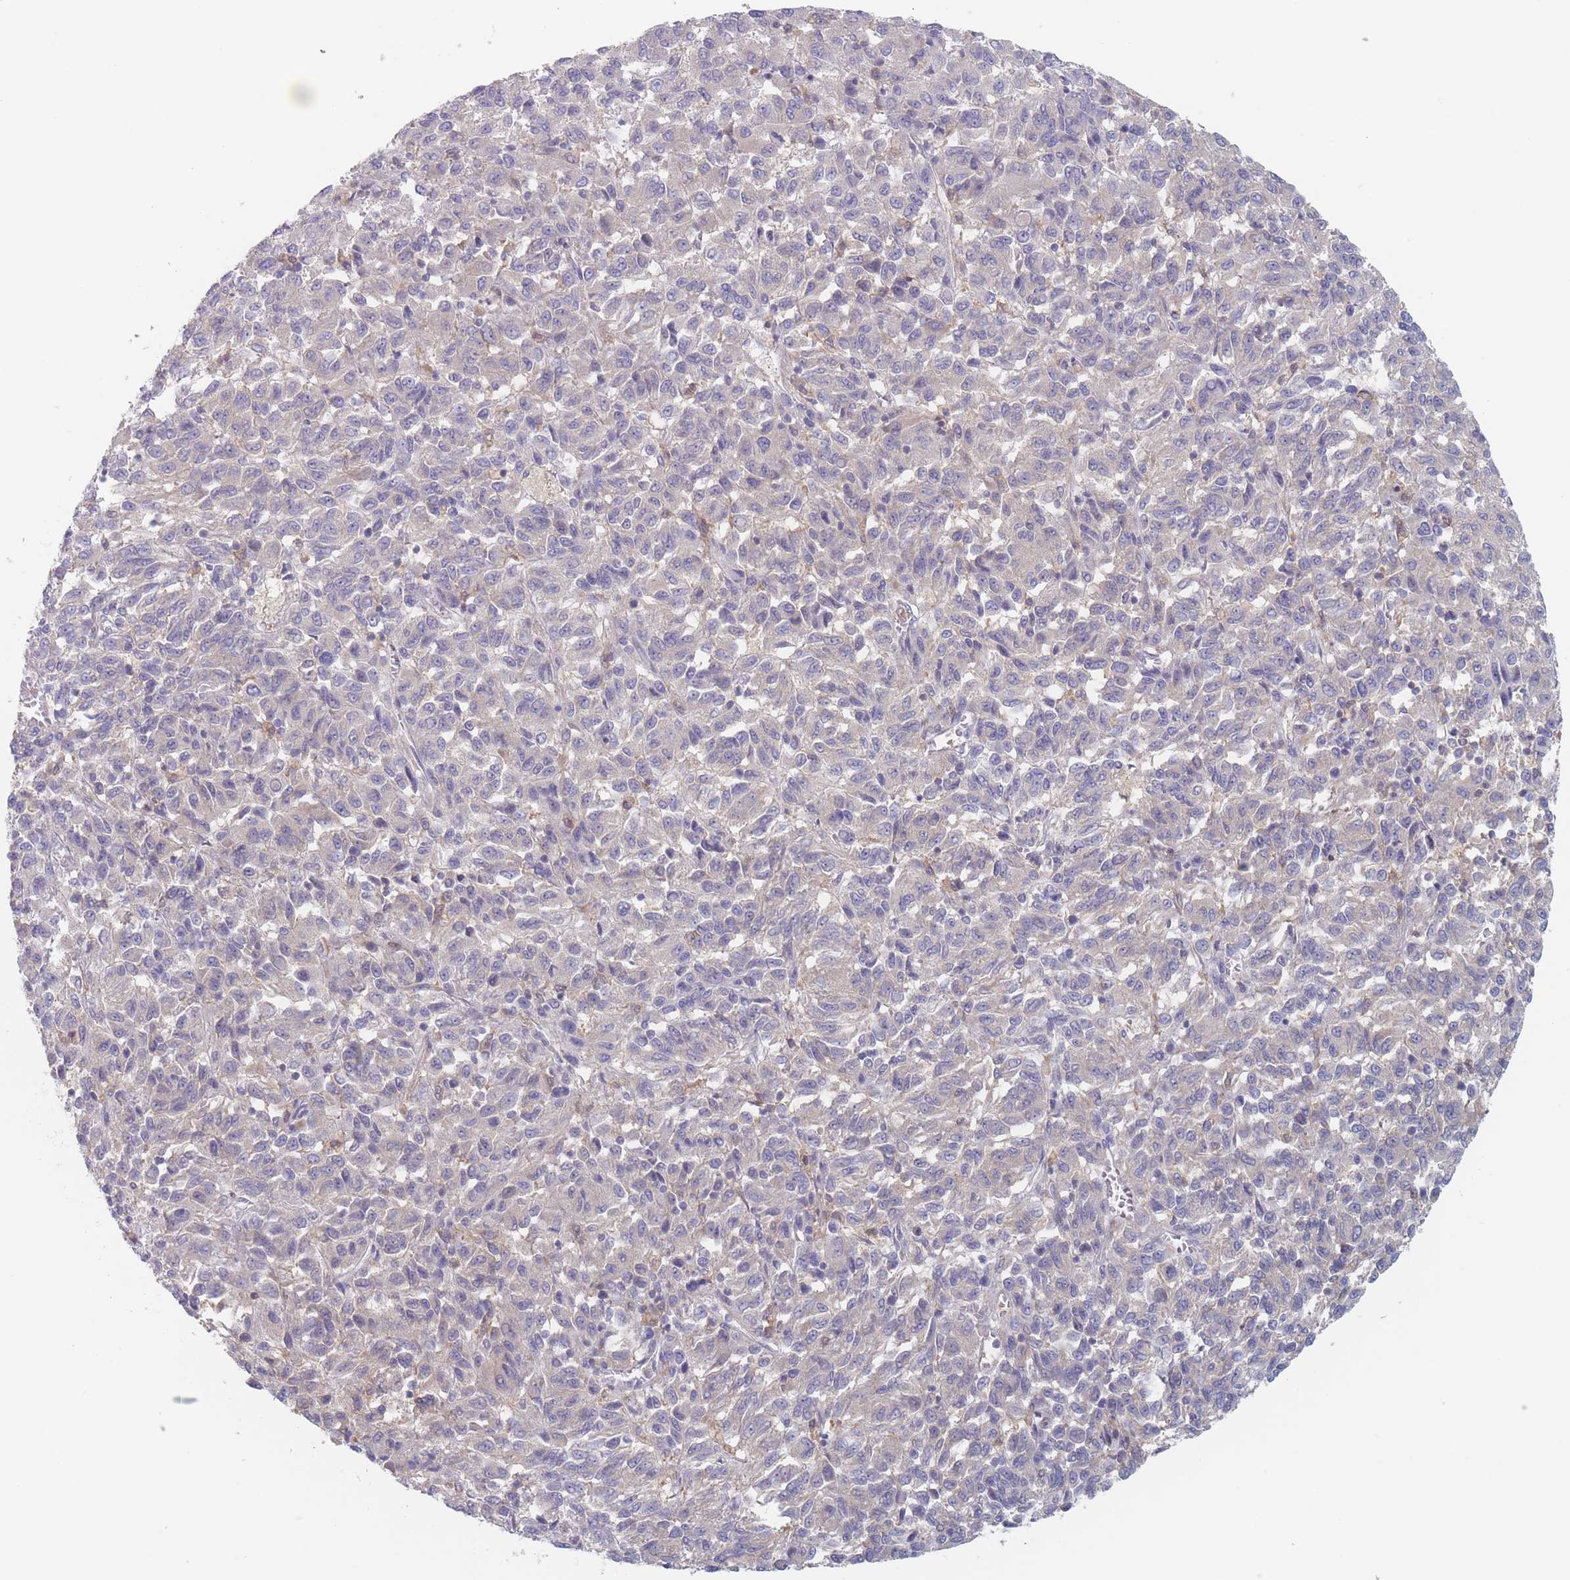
{"staining": {"intensity": "negative", "quantity": "none", "location": "none"}, "tissue": "melanoma", "cell_type": "Tumor cells", "image_type": "cancer", "snomed": [{"axis": "morphology", "description": "Malignant melanoma, Metastatic site"}, {"axis": "topography", "description": "Lung"}], "caption": "High power microscopy photomicrograph of an immunohistochemistry (IHC) micrograph of malignant melanoma (metastatic site), revealing no significant expression in tumor cells.", "gene": "EFCC1", "patient": {"sex": "male", "age": 64}}